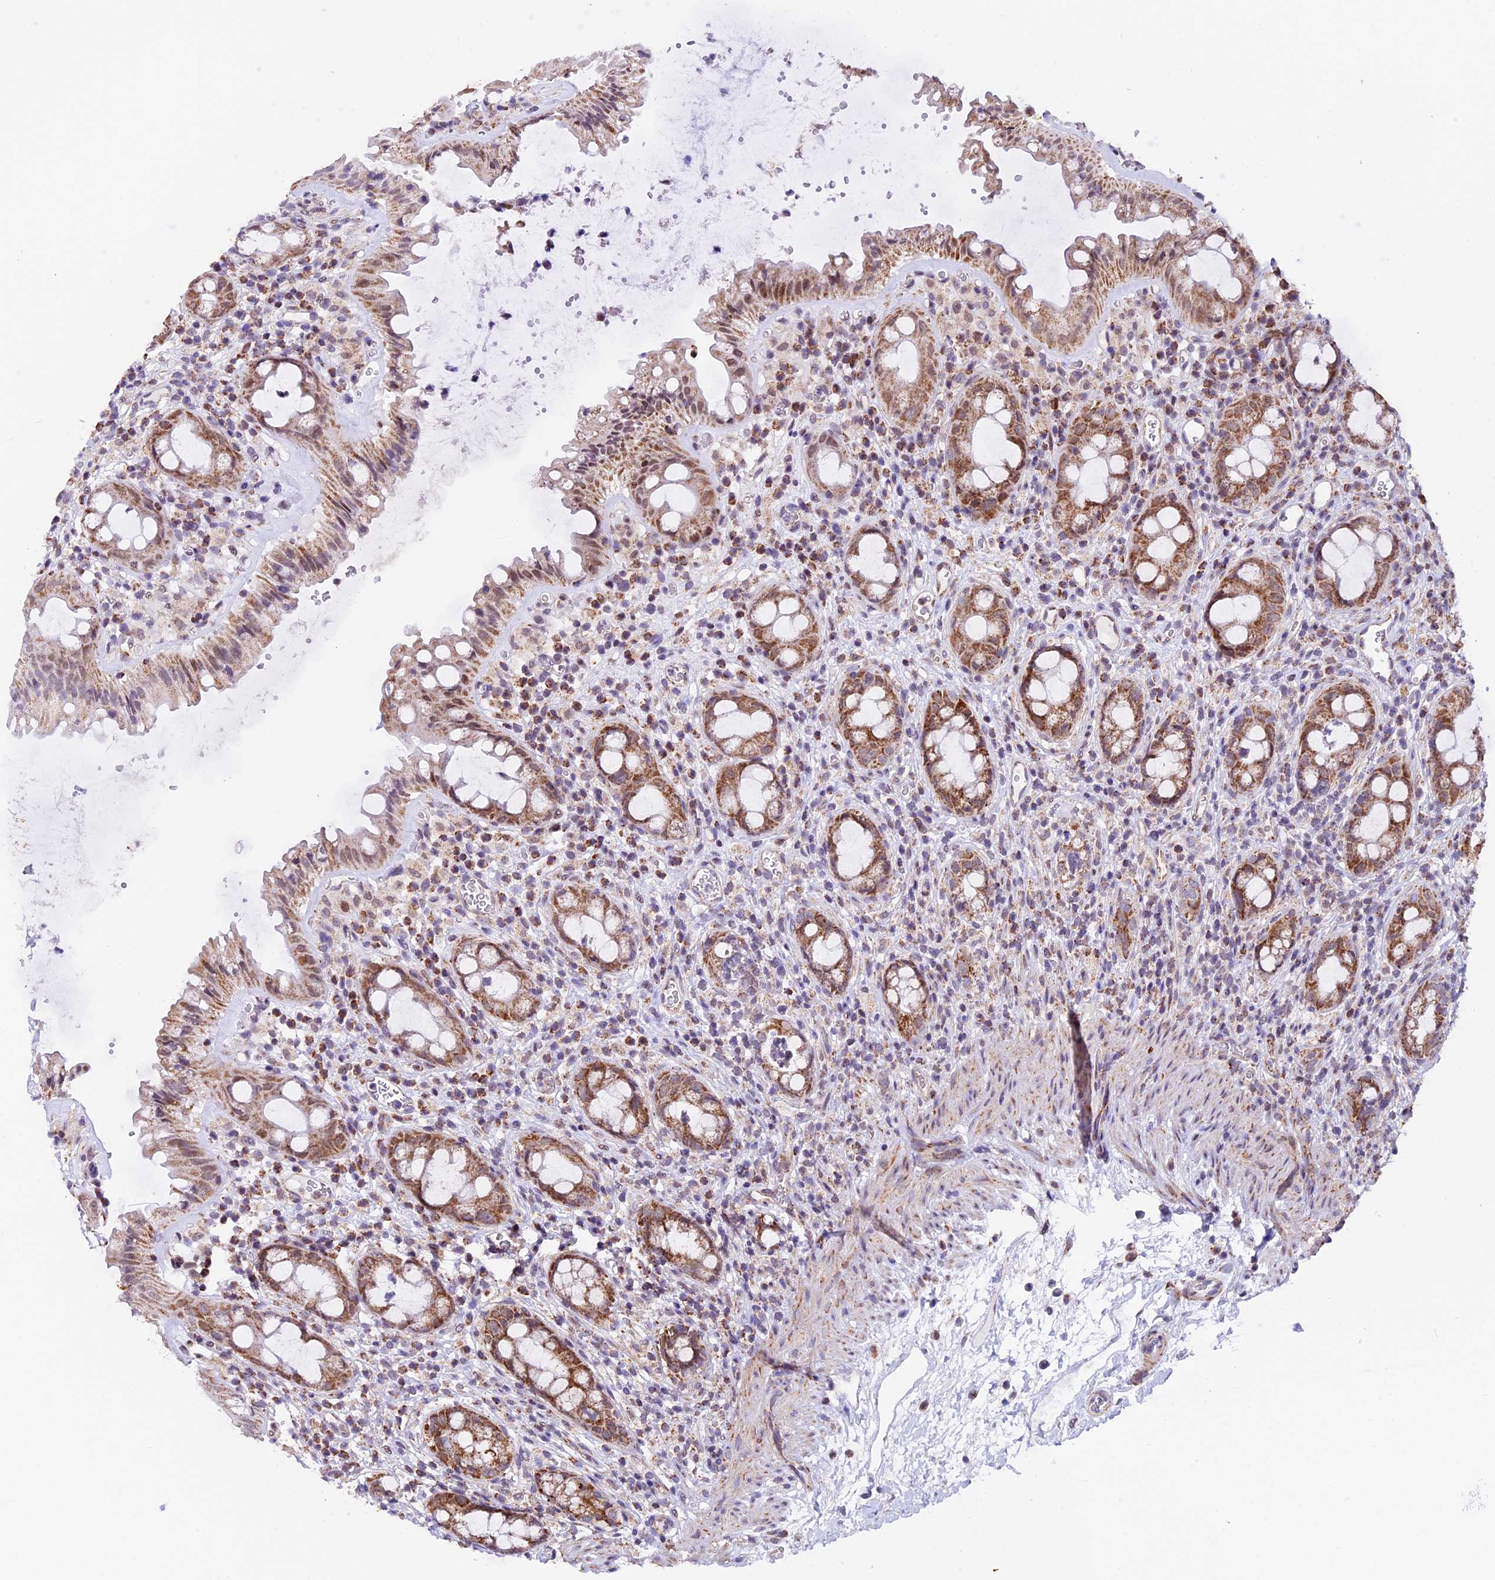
{"staining": {"intensity": "moderate", "quantity": ">75%", "location": "cytoplasmic/membranous"}, "tissue": "rectum", "cell_type": "Glandular cells", "image_type": "normal", "snomed": [{"axis": "morphology", "description": "Normal tissue, NOS"}, {"axis": "topography", "description": "Rectum"}], "caption": "IHC image of normal rectum: human rectum stained using IHC demonstrates medium levels of moderate protein expression localized specifically in the cytoplasmic/membranous of glandular cells, appearing as a cytoplasmic/membranous brown color.", "gene": "TFAM", "patient": {"sex": "female", "age": 57}}